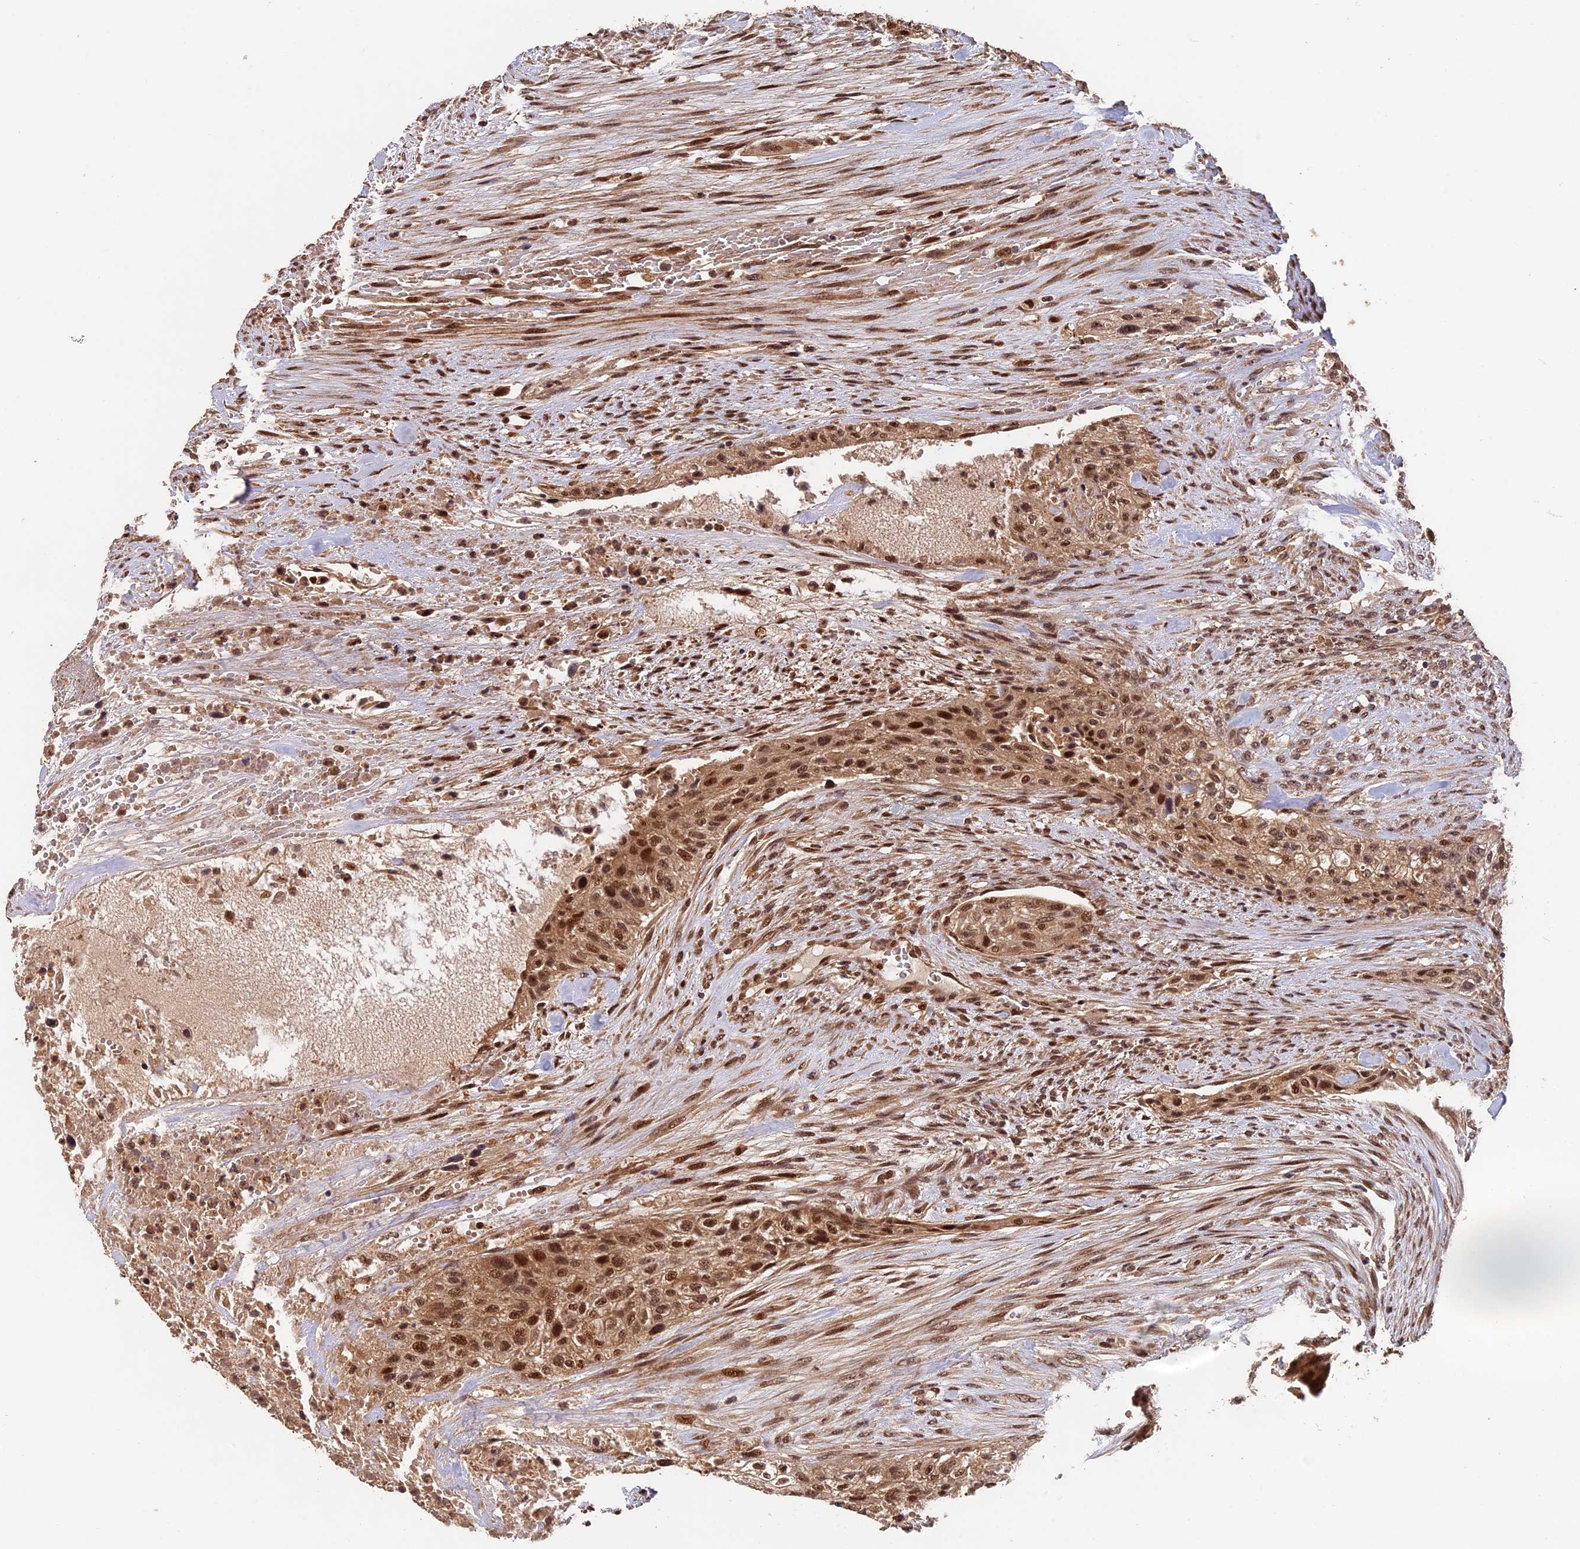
{"staining": {"intensity": "moderate", "quantity": ">75%", "location": "cytoplasmic/membranous,nuclear"}, "tissue": "urothelial cancer", "cell_type": "Tumor cells", "image_type": "cancer", "snomed": [{"axis": "morphology", "description": "Urothelial carcinoma, High grade"}, {"axis": "topography", "description": "Urinary bladder"}], "caption": "A brown stain labels moderate cytoplasmic/membranous and nuclear expression of a protein in high-grade urothelial carcinoma tumor cells.", "gene": "OSBPL1A", "patient": {"sex": "male", "age": 35}}